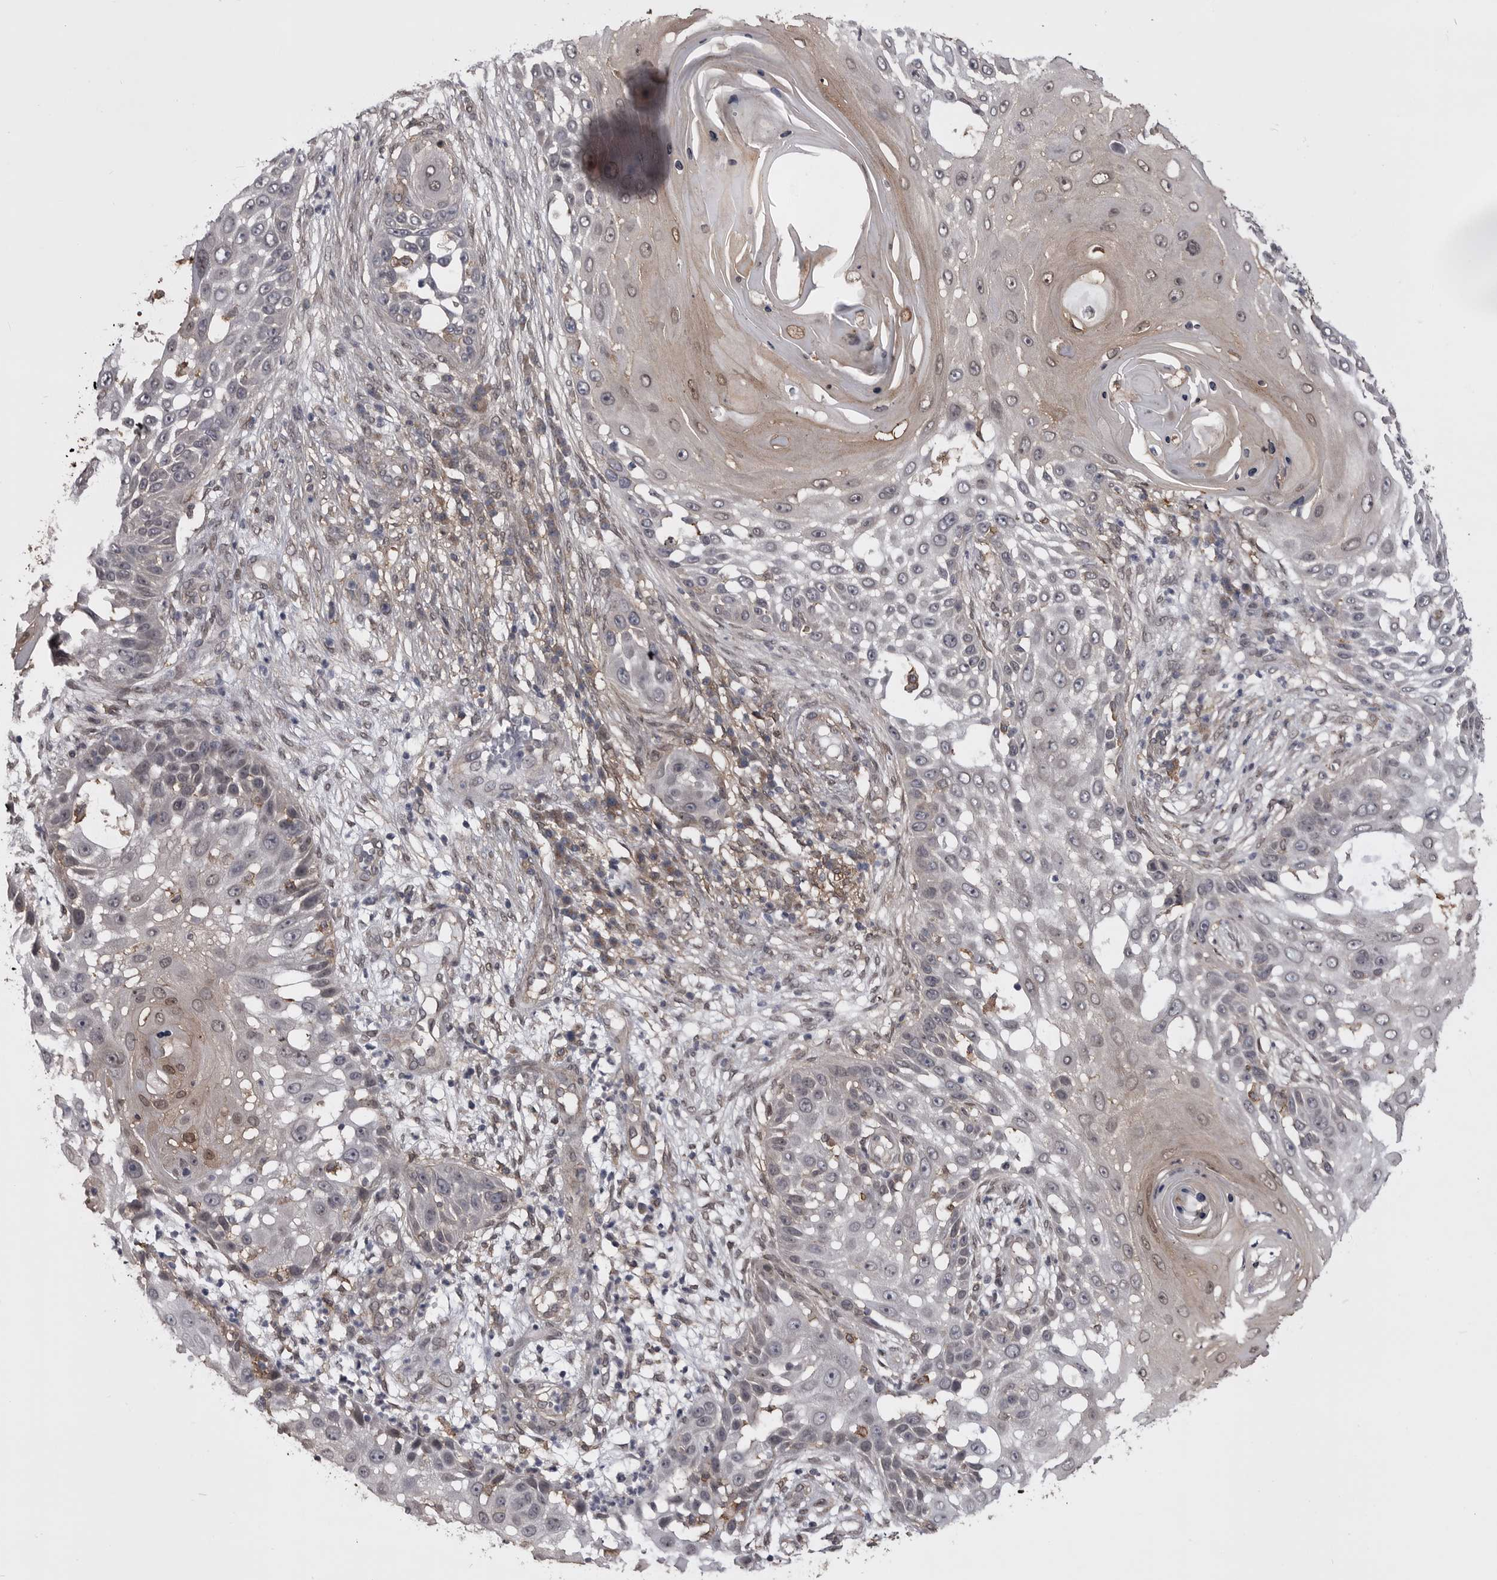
{"staining": {"intensity": "weak", "quantity": "<25%", "location": "cytoplasmic/membranous"}, "tissue": "skin cancer", "cell_type": "Tumor cells", "image_type": "cancer", "snomed": [{"axis": "morphology", "description": "Squamous cell carcinoma, NOS"}, {"axis": "topography", "description": "Skin"}], "caption": "Squamous cell carcinoma (skin) stained for a protein using immunohistochemistry (IHC) shows no staining tumor cells.", "gene": "ABL1", "patient": {"sex": "female", "age": 44}}